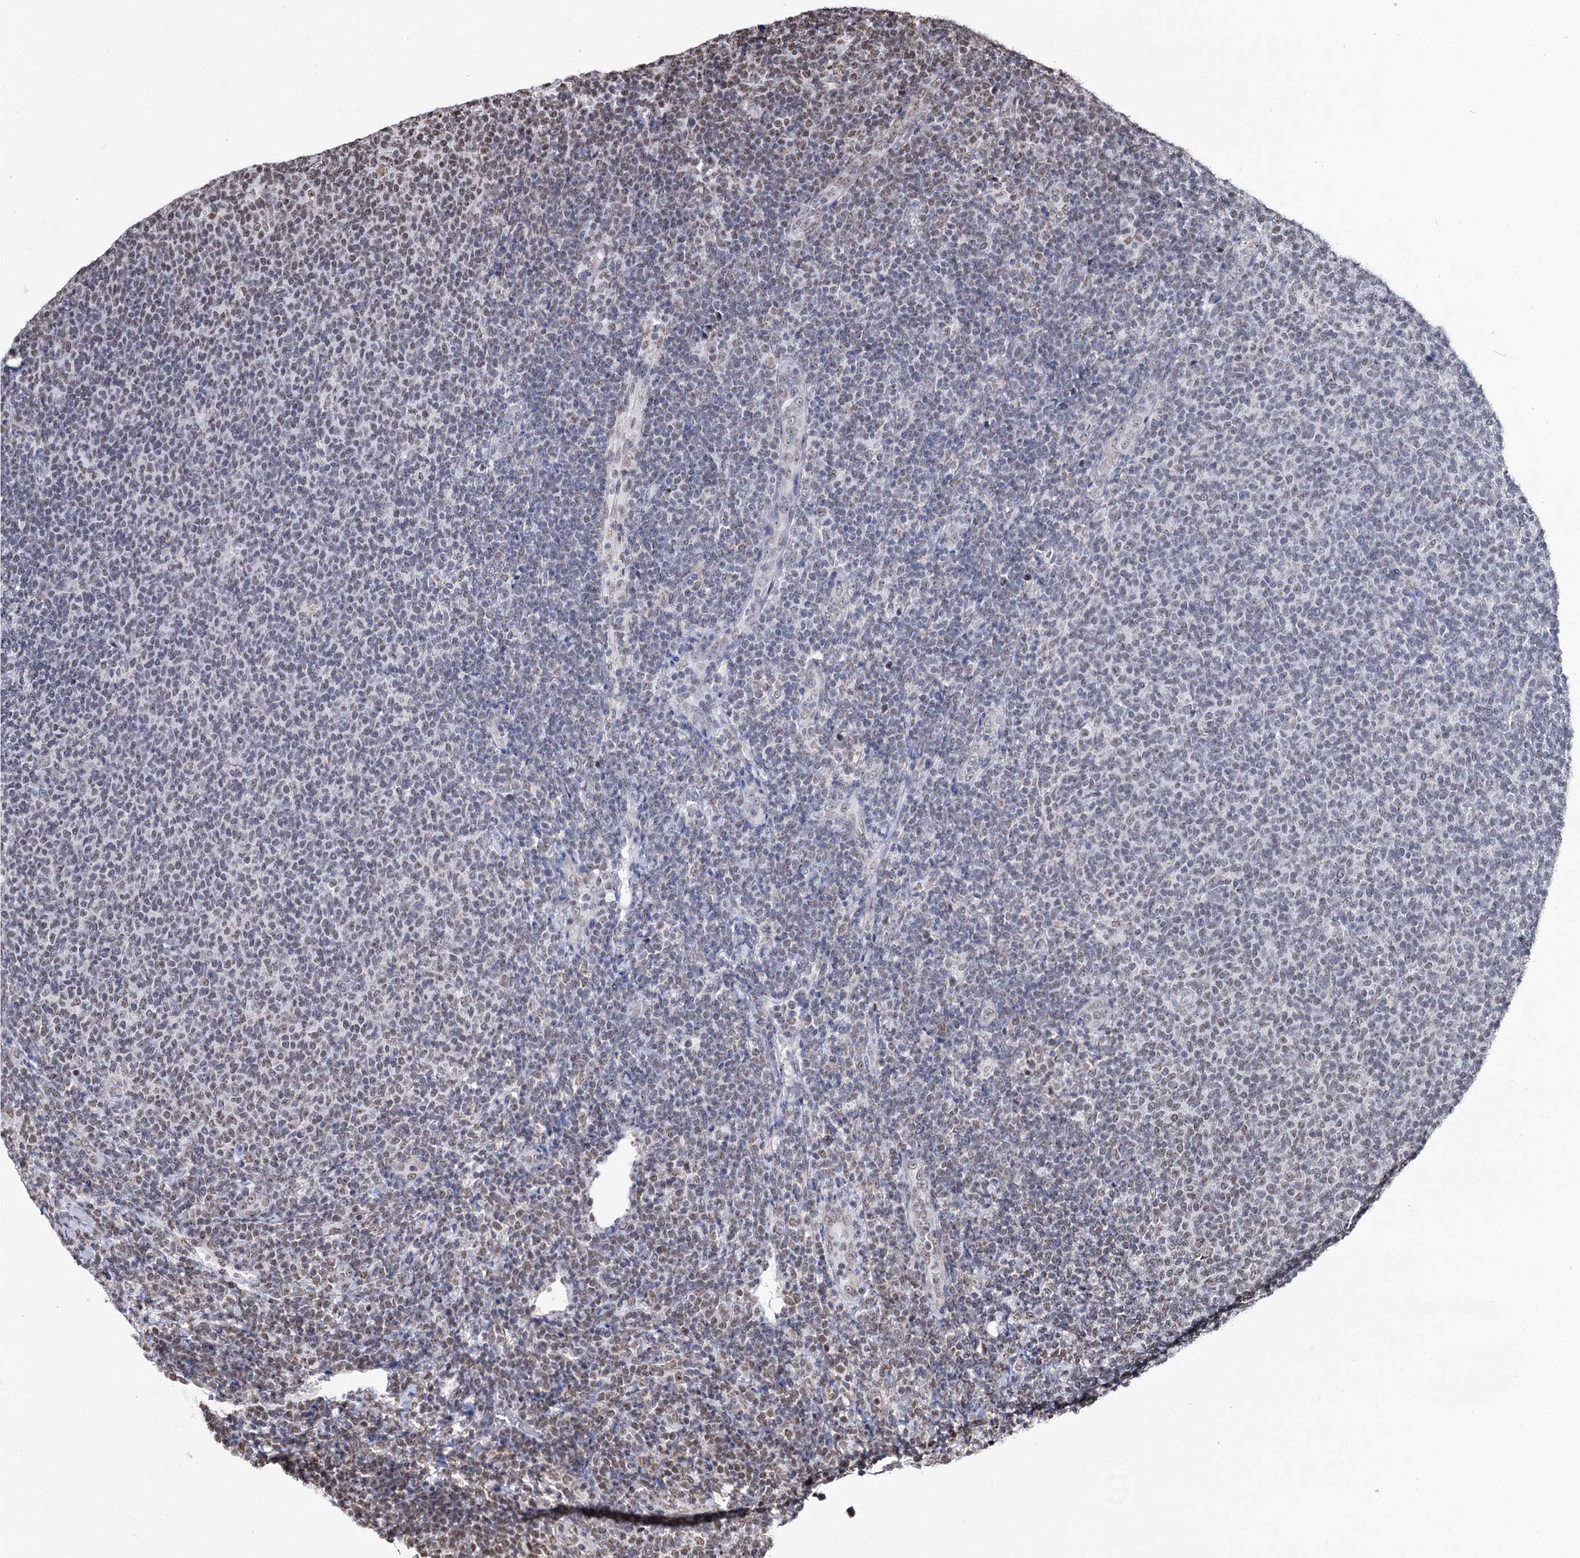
{"staining": {"intensity": "weak", "quantity": "<25%", "location": "nuclear"}, "tissue": "lymphoma", "cell_type": "Tumor cells", "image_type": "cancer", "snomed": [{"axis": "morphology", "description": "Malignant lymphoma, non-Hodgkin's type, Low grade"}, {"axis": "topography", "description": "Lymph node"}], "caption": "Tumor cells show no significant protein positivity in low-grade malignant lymphoma, non-Hodgkin's type.", "gene": "ABHD10", "patient": {"sex": "male", "age": 66}}